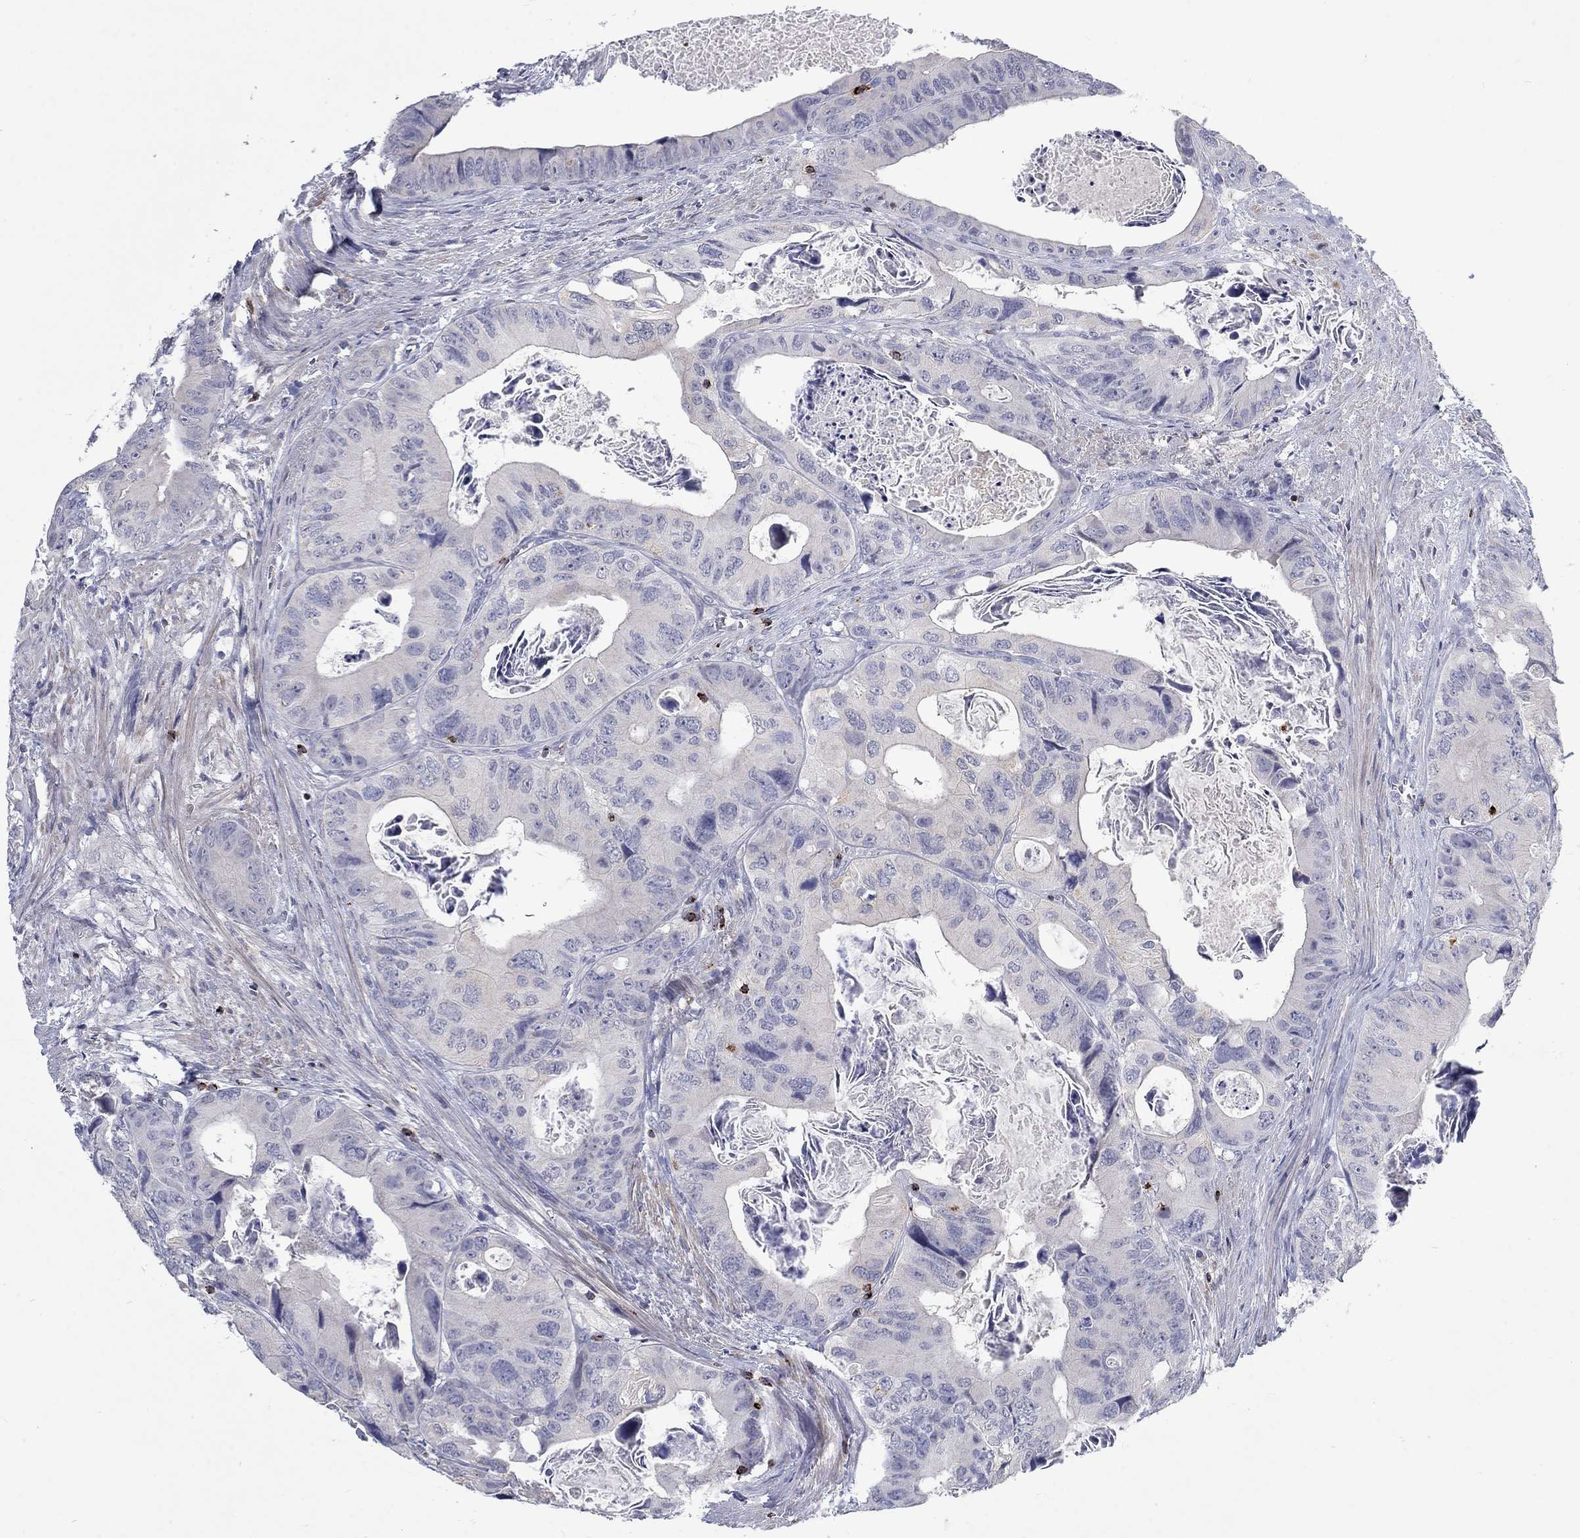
{"staining": {"intensity": "negative", "quantity": "none", "location": "none"}, "tissue": "colorectal cancer", "cell_type": "Tumor cells", "image_type": "cancer", "snomed": [{"axis": "morphology", "description": "Adenocarcinoma, NOS"}, {"axis": "topography", "description": "Rectum"}], "caption": "Tumor cells show no significant protein expression in colorectal adenocarcinoma.", "gene": "GZMA", "patient": {"sex": "male", "age": 64}}